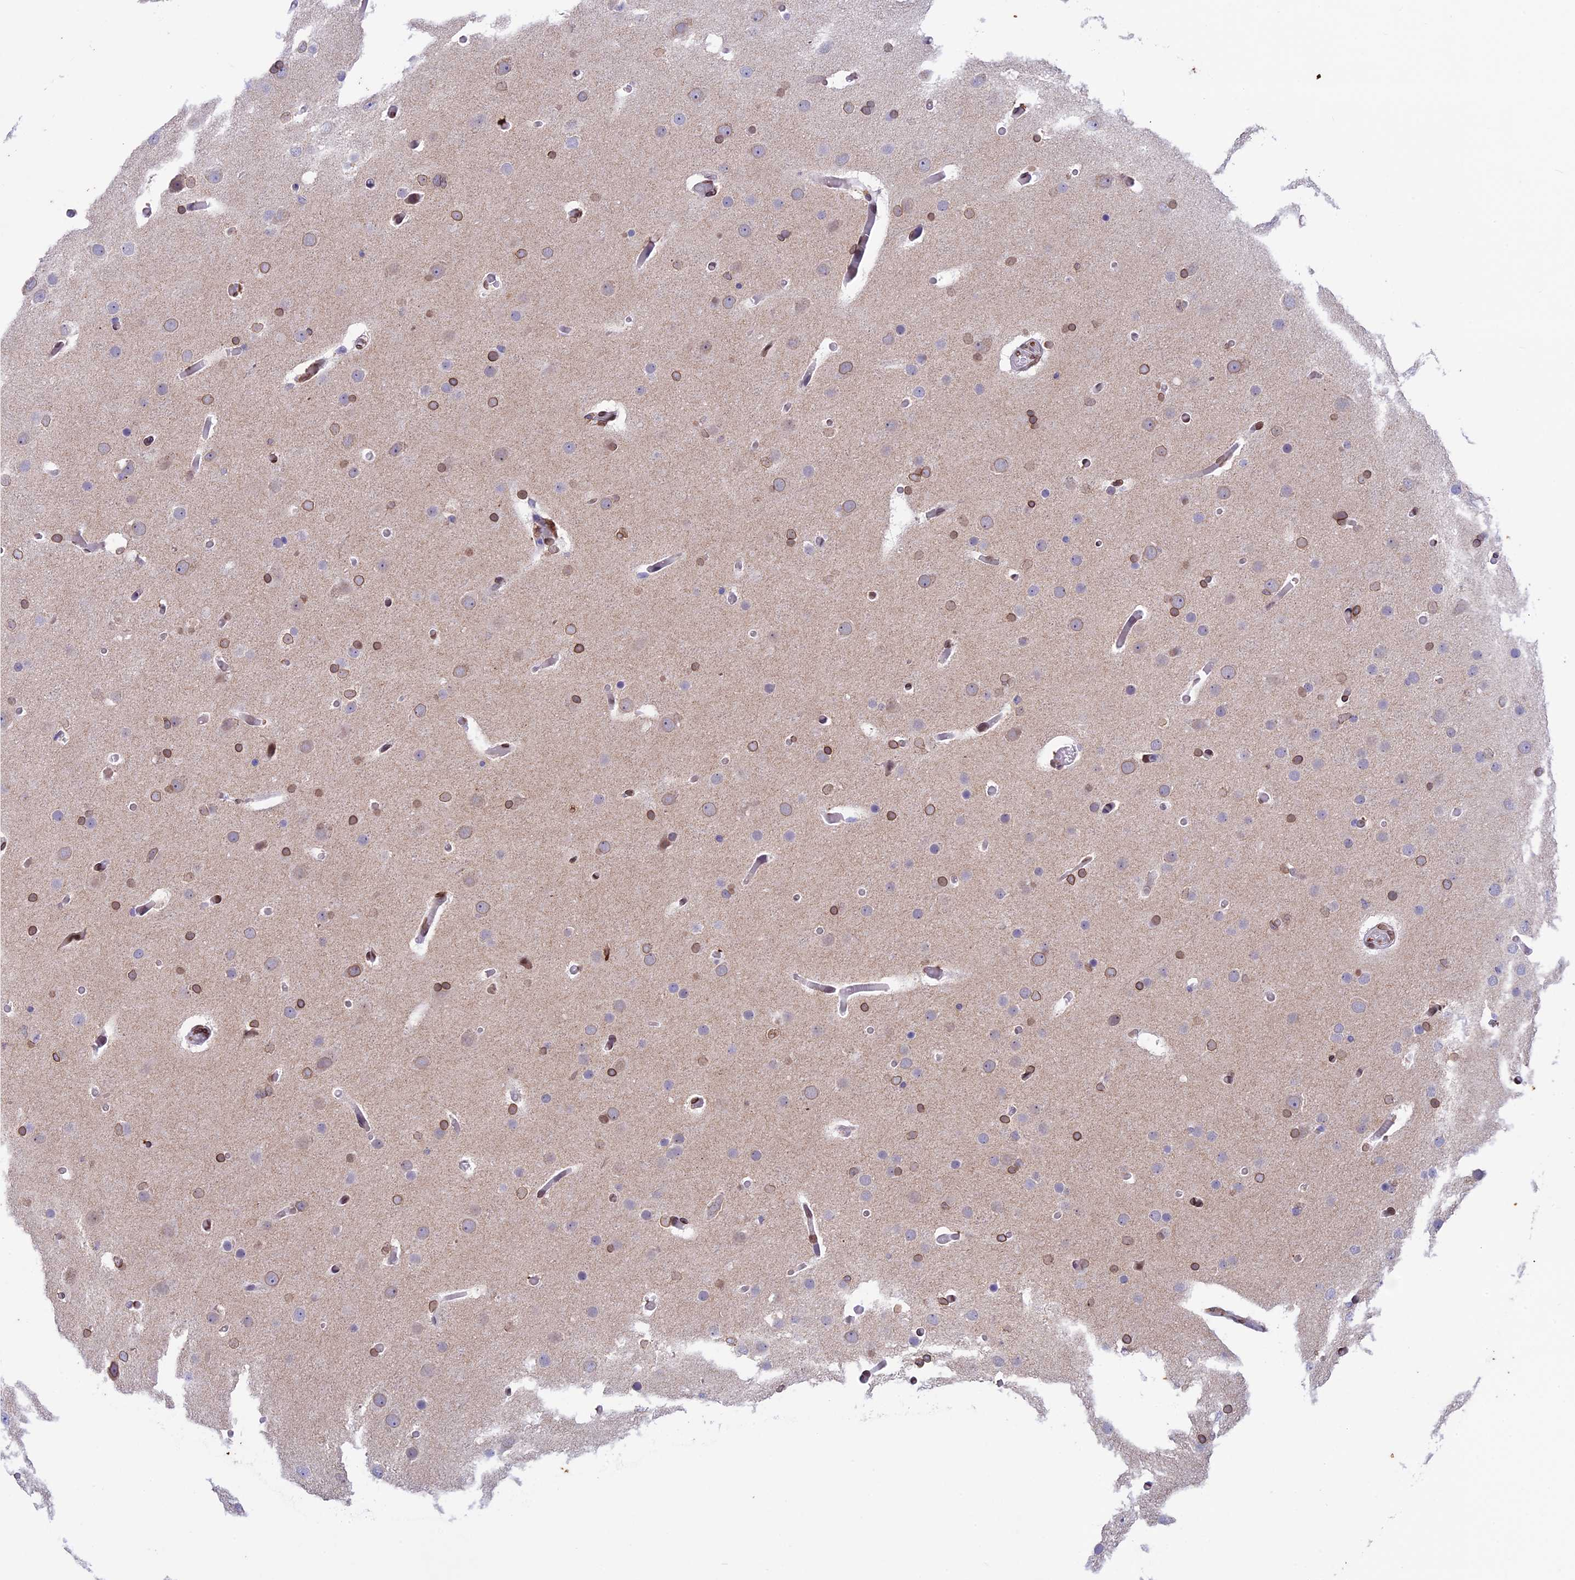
{"staining": {"intensity": "moderate", "quantity": "25%-75%", "location": "cytoplasmic/membranous,nuclear"}, "tissue": "glioma", "cell_type": "Tumor cells", "image_type": "cancer", "snomed": [{"axis": "morphology", "description": "Glioma, malignant, High grade"}, {"axis": "topography", "description": "Cerebral cortex"}], "caption": "Brown immunohistochemical staining in human glioma exhibits moderate cytoplasmic/membranous and nuclear expression in approximately 25%-75% of tumor cells.", "gene": "TMPRSS7", "patient": {"sex": "female", "age": 36}}